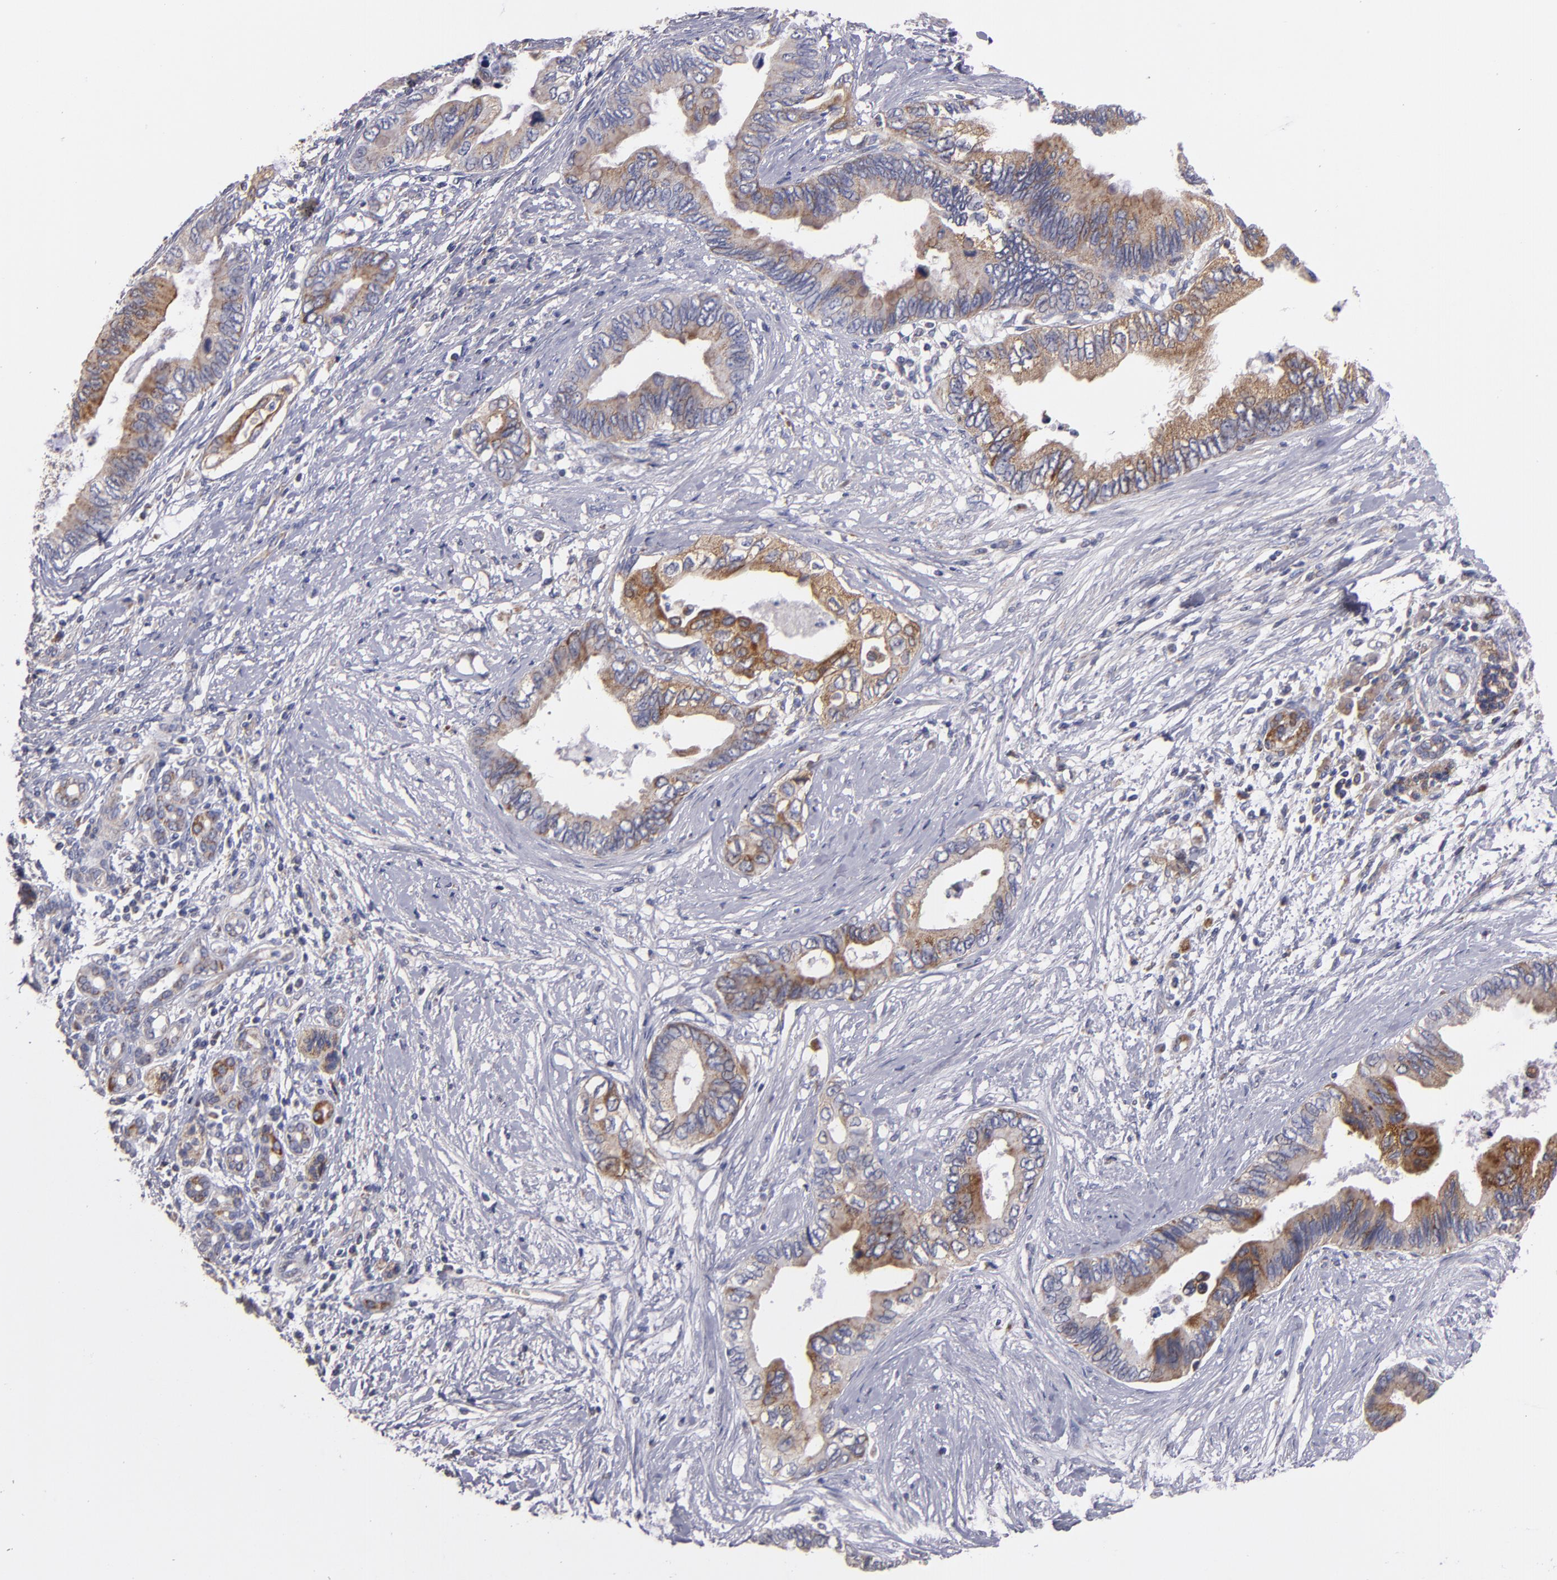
{"staining": {"intensity": "weak", "quantity": ">75%", "location": "cytoplasmic/membranous"}, "tissue": "pancreatic cancer", "cell_type": "Tumor cells", "image_type": "cancer", "snomed": [{"axis": "morphology", "description": "Adenocarcinoma, NOS"}, {"axis": "topography", "description": "Pancreas"}], "caption": "Brown immunohistochemical staining in human adenocarcinoma (pancreatic) demonstrates weak cytoplasmic/membranous staining in about >75% of tumor cells.", "gene": "CLTA", "patient": {"sex": "female", "age": 66}}